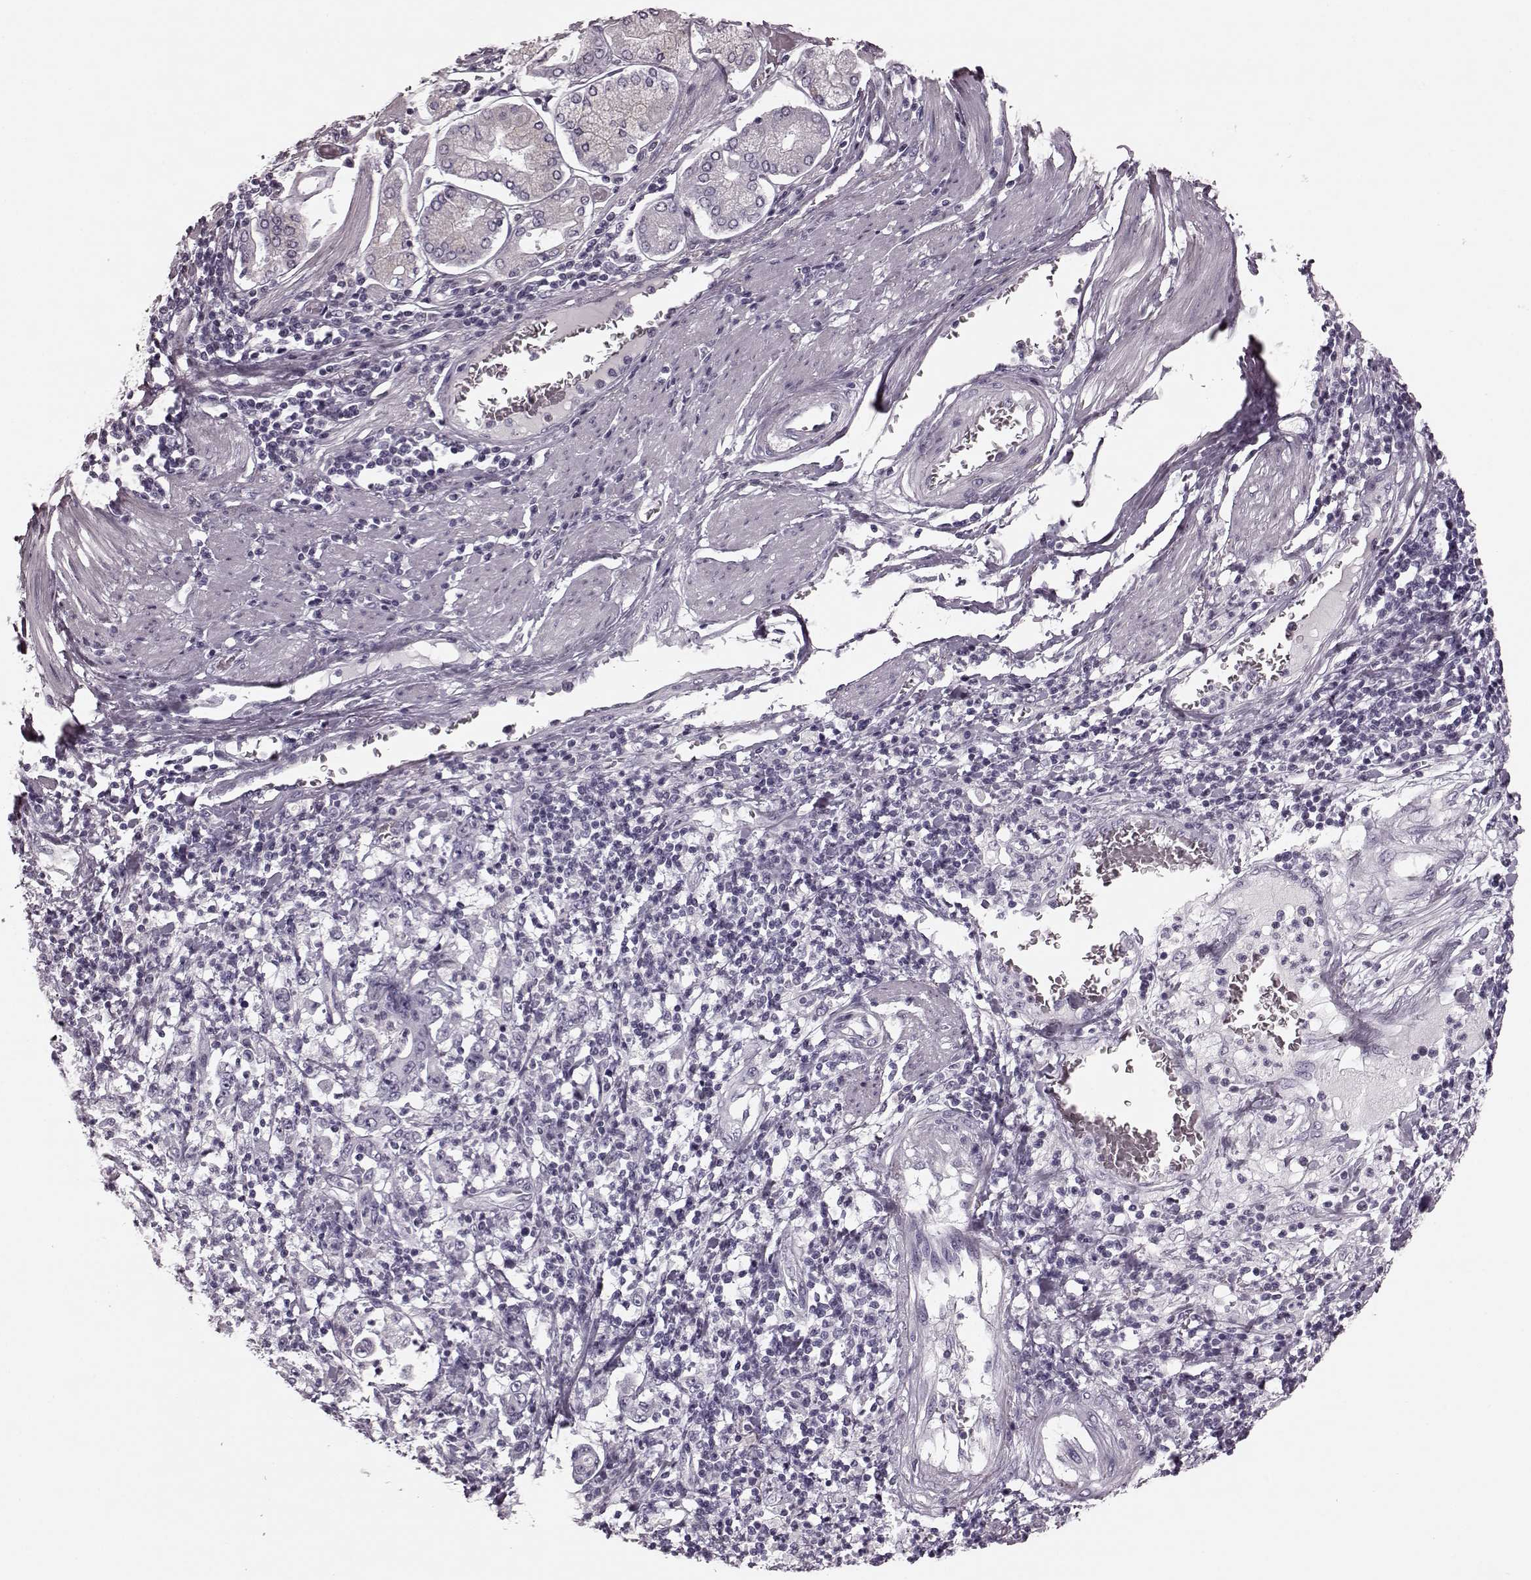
{"staining": {"intensity": "negative", "quantity": "none", "location": "none"}, "tissue": "stomach cancer", "cell_type": "Tumor cells", "image_type": "cancer", "snomed": [{"axis": "morphology", "description": "Adenocarcinoma, NOS"}, {"axis": "topography", "description": "Stomach, upper"}], "caption": "Tumor cells are negative for brown protein staining in stomach cancer (adenocarcinoma). The staining is performed using DAB (3,3'-diaminobenzidine) brown chromogen with nuclei counter-stained in using hematoxylin.", "gene": "TRPM1", "patient": {"sex": "male", "age": 68}}